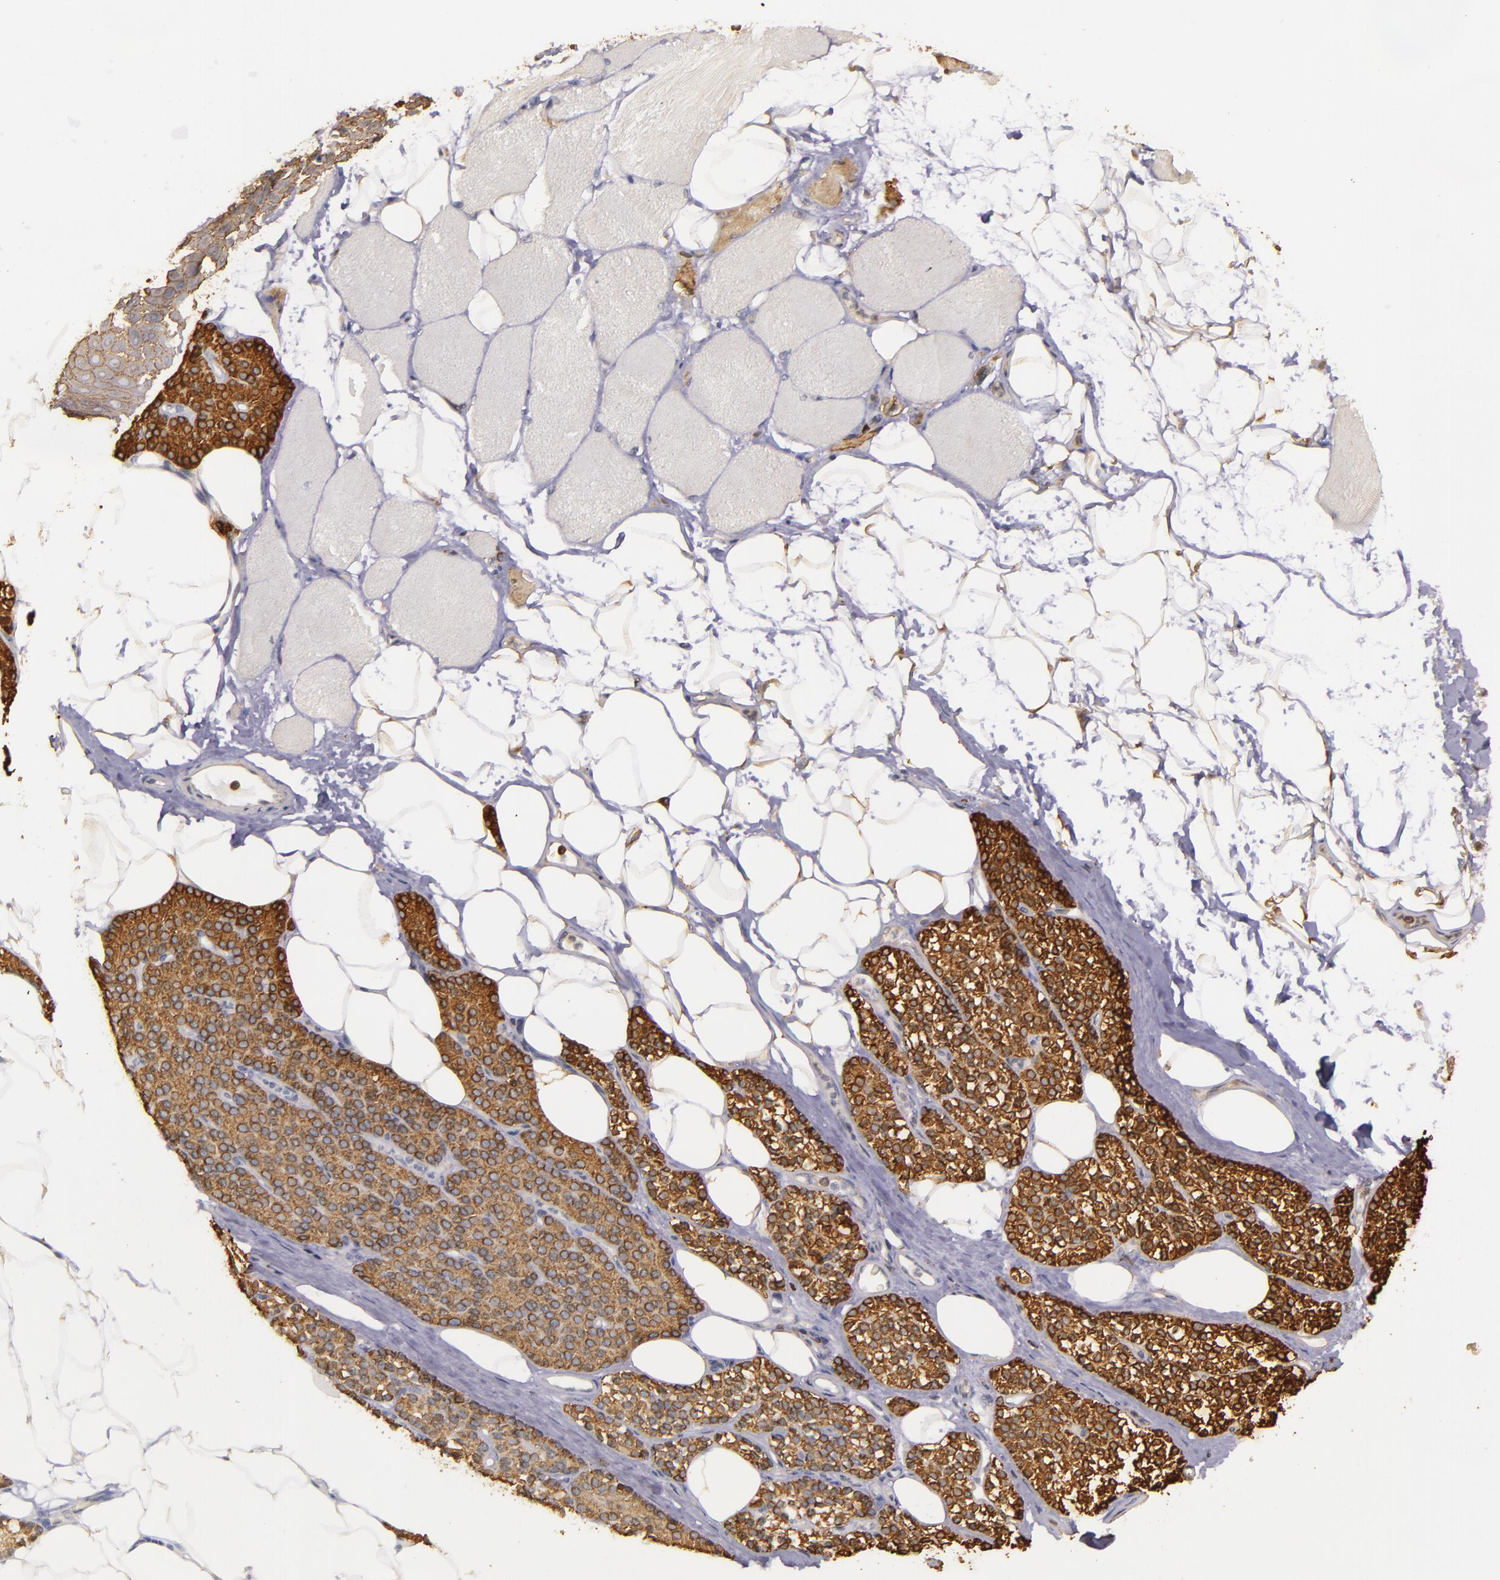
{"staining": {"intensity": "negative", "quantity": "none", "location": "none"}, "tissue": "skeletal muscle", "cell_type": "Myocytes", "image_type": "normal", "snomed": [{"axis": "morphology", "description": "Normal tissue, NOS"}, {"axis": "topography", "description": "Skeletal muscle"}, {"axis": "topography", "description": "Parathyroid gland"}], "caption": "Immunohistochemical staining of unremarkable human skeletal muscle displays no significant staining in myocytes. (DAB IHC, high magnification).", "gene": "SLC9A3R1", "patient": {"sex": "female", "age": 37}}